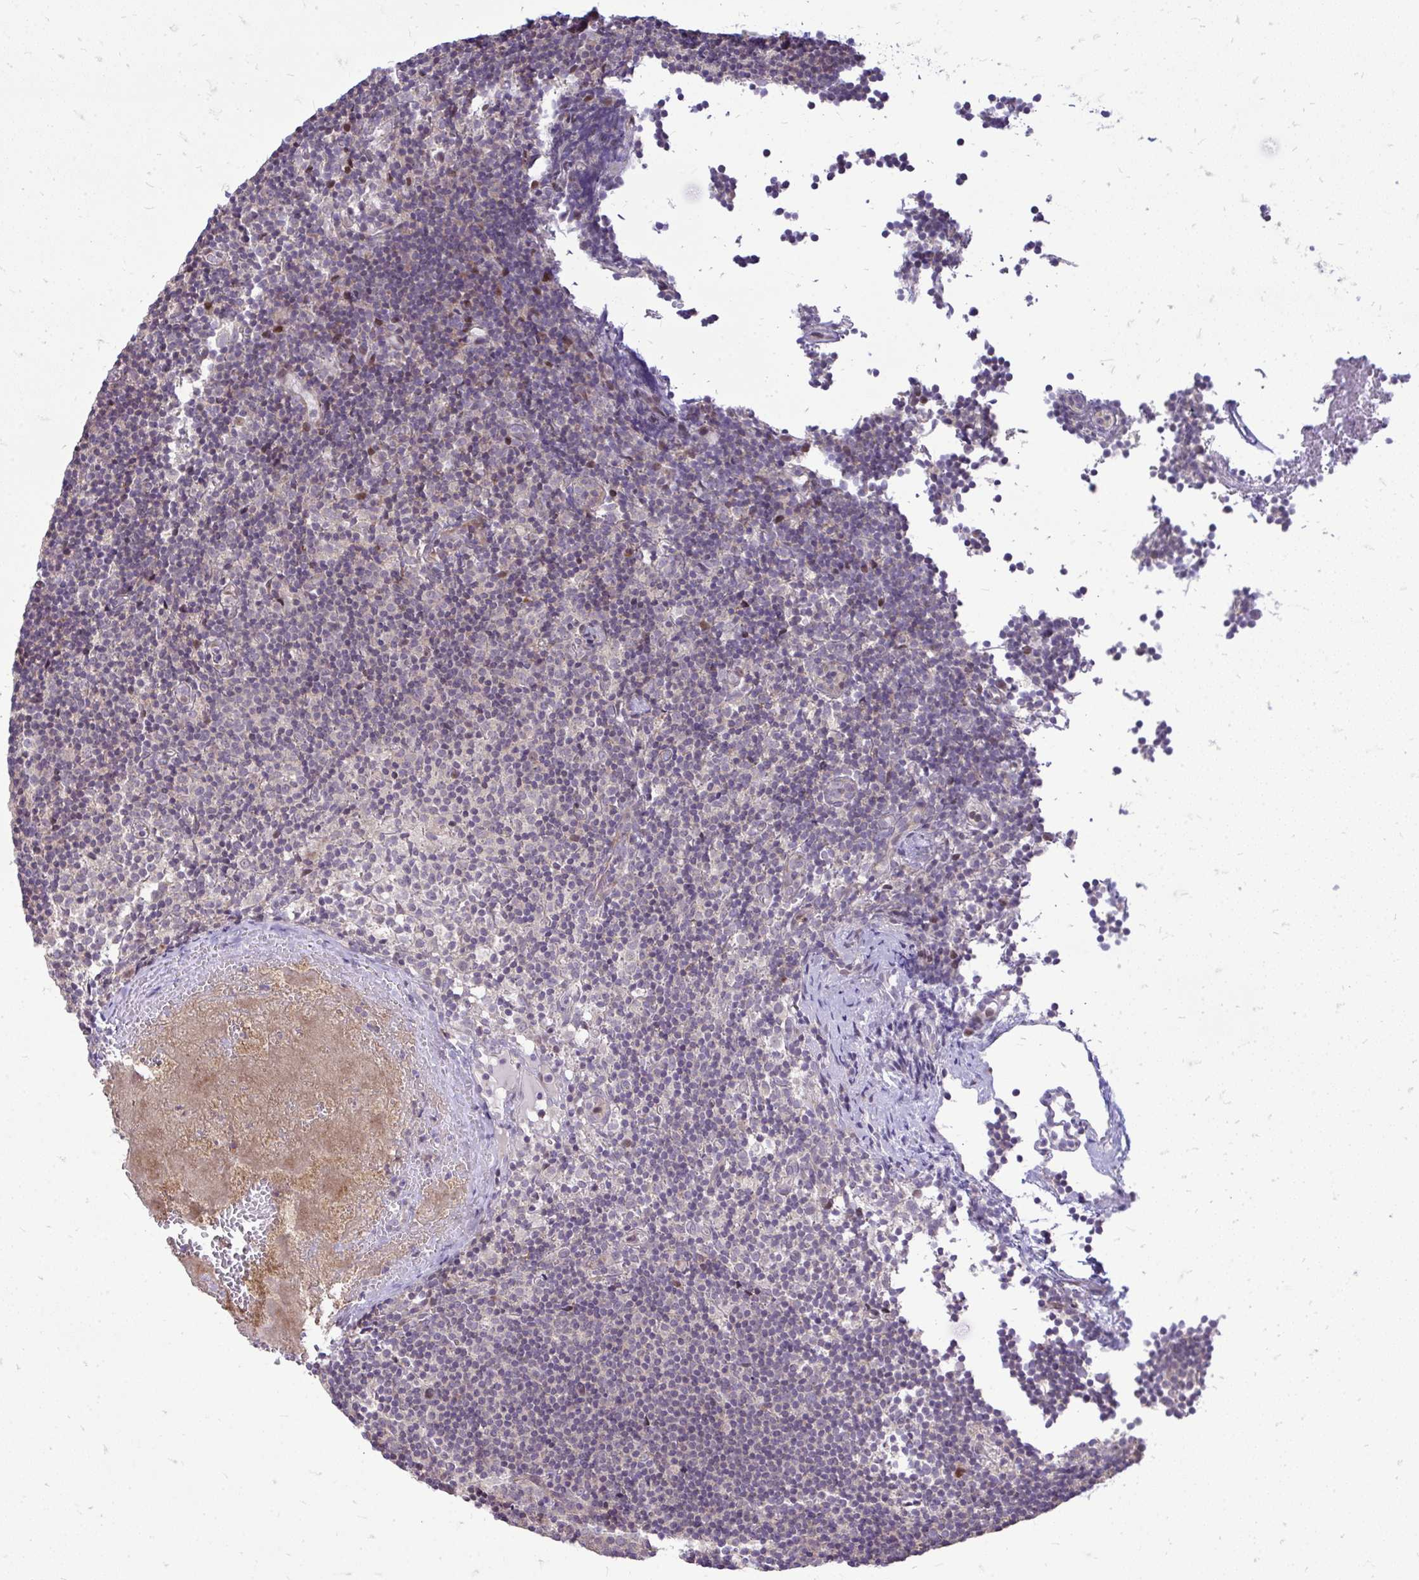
{"staining": {"intensity": "negative", "quantity": "none", "location": "none"}, "tissue": "lymph node", "cell_type": "Germinal center cells", "image_type": "normal", "snomed": [{"axis": "morphology", "description": "Normal tissue, NOS"}, {"axis": "topography", "description": "Lymph node"}], "caption": "Human lymph node stained for a protein using immunohistochemistry (IHC) displays no expression in germinal center cells.", "gene": "OR8D1", "patient": {"sex": "female", "age": 45}}